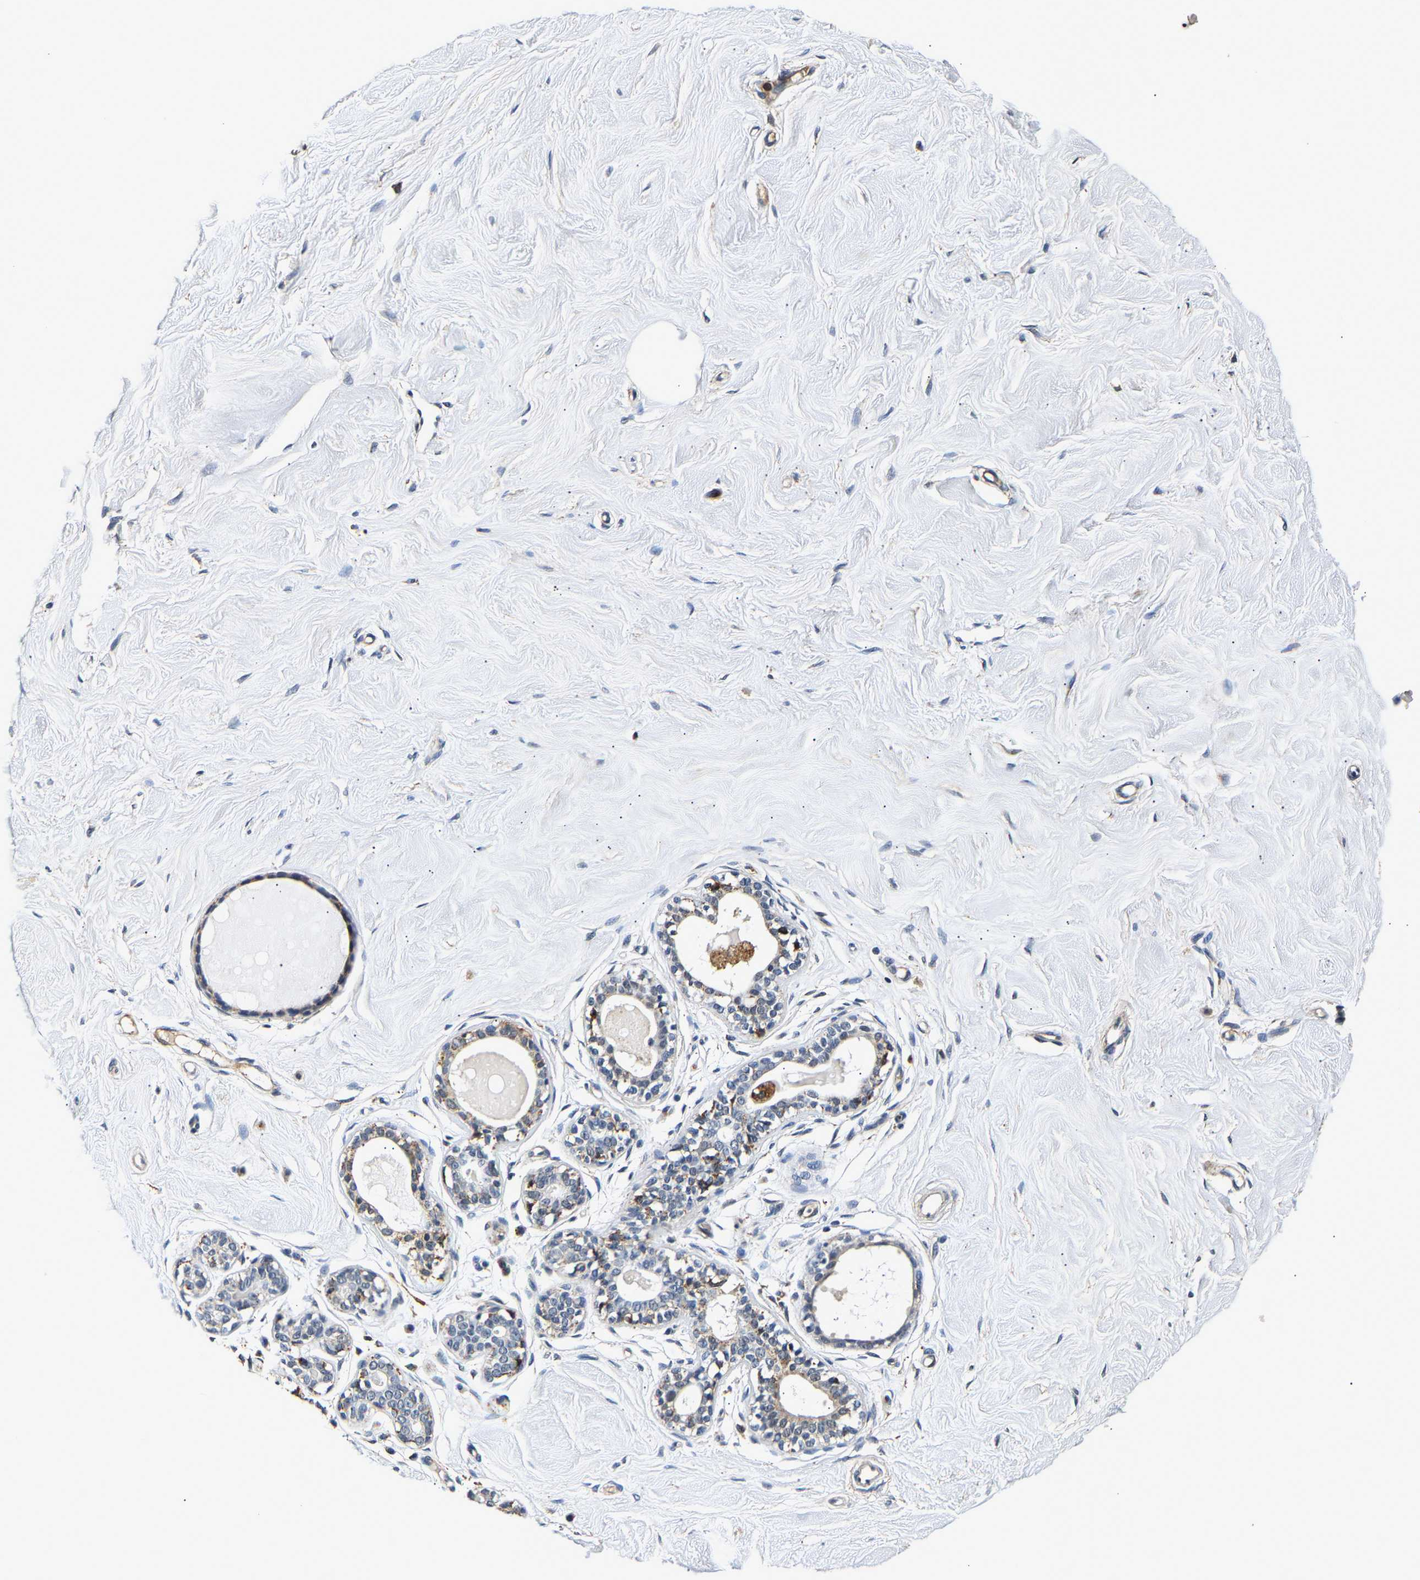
{"staining": {"intensity": "negative", "quantity": "none", "location": "none"}, "tissue": "breast", "cell_type": "Adipocytes", "image_type": "normal", "snomed": [{"axis": "morphology", "description": "Normal tissue, NOS"}, {"axis": "topography", "description": "Breast"}], "caption": "Protein analysis of benign breast displays no significant expression in adipocytes. (DAB (3,3'-diaminobenzidine) immunohistochemistry with hematoxylin counter stain).", "gene": "SMU1", "patient": {"sex": "female", "age": 23}}